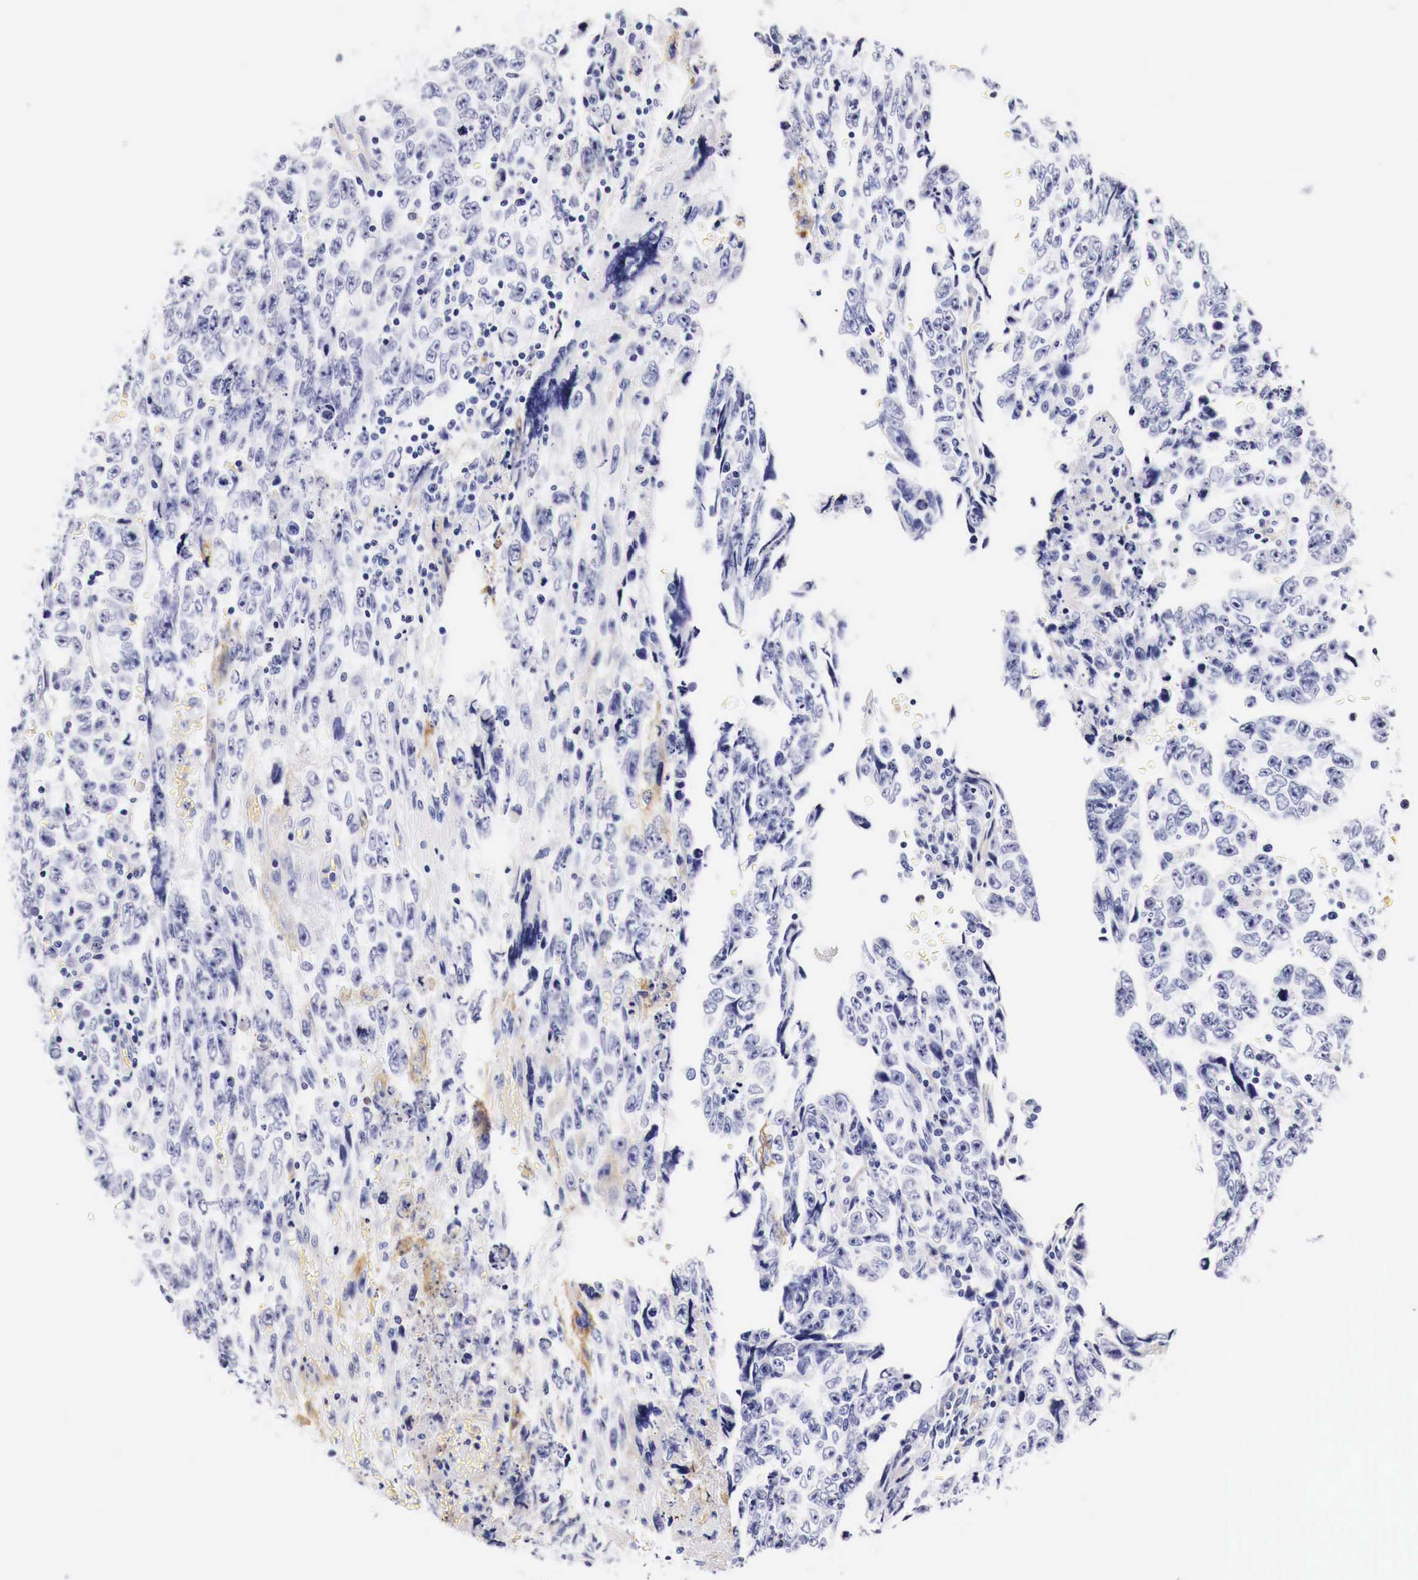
{"staining": {"intensity": "negative", "quantity": "none", "location": "none"}, "tissue": "testis cancer", "cell_type": "Tumor cells", "image_type": "cancer", "snomed": [{"axis": "morphology", "description": "Carcinoma, Embryonal, NOS"}, {"axis": "topography", "description": "Testis"}], "caption": "An image of embryonal carcinoma (testis) stained for a protein reveals no brown staining in tumor cells.", "gene": "EGFR", "patient": {"sex": "male", "age": 28}}